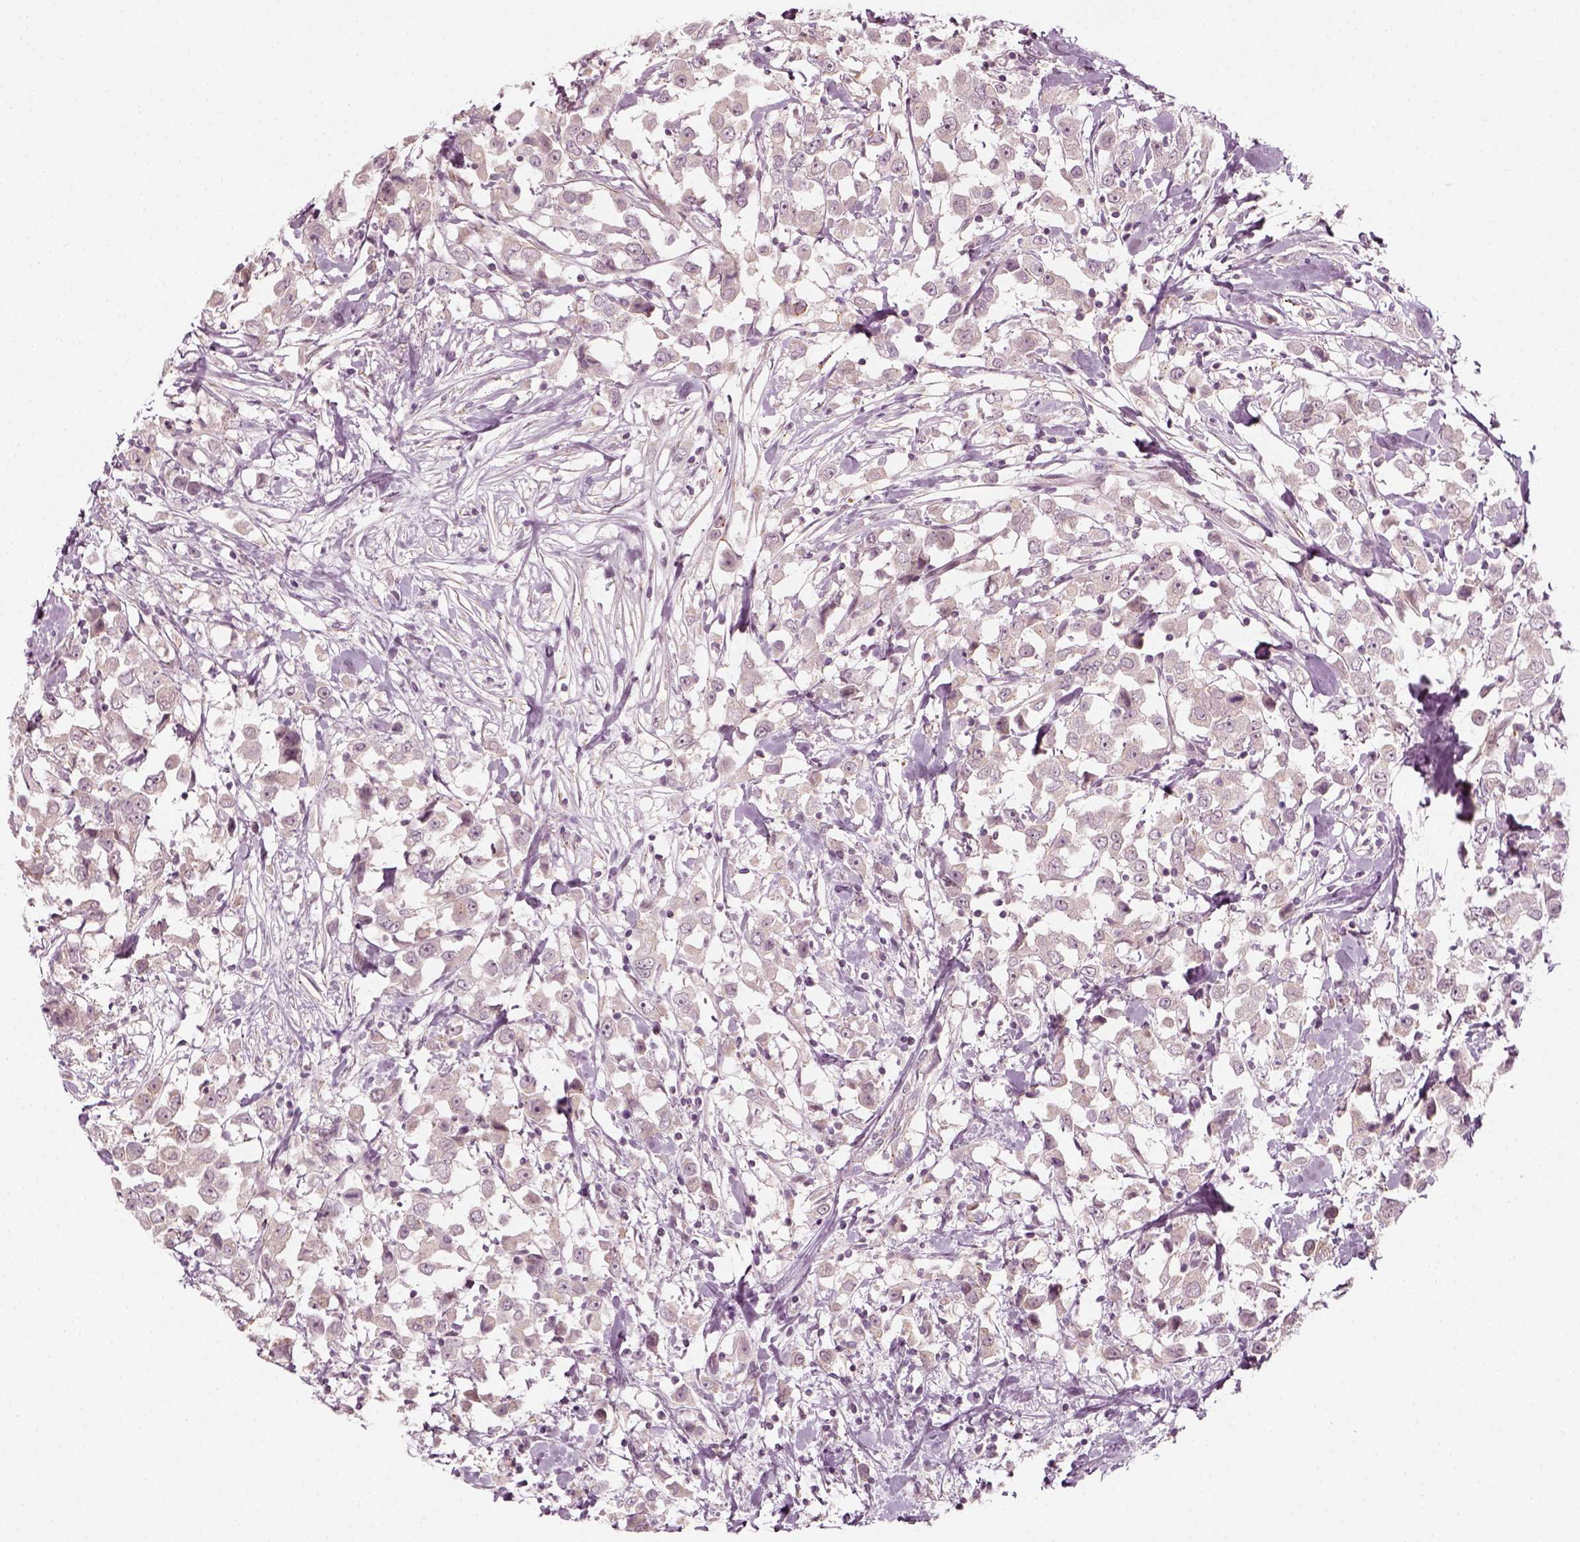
{"staining": {"intensity": "negative", "quantity": "none", "location": "none"}, "tissue": "breast cancer", "cell_type": "Tumor cells", "image_type": "cancer", "snomed": [{"axis": "morphology", "description": "Duct carcinoma"}, {"axis": "topography", "description": "Breast"}], "caption": "A high-resolution histopathology image shows immunohistochemistry staining of intraductal carcinoma (breast), which demonstrates no significant positivity in tumor cells. (Stains: DAB (3,3'-diaminobenzidine) immunohistochemistry (IHC) with hematoxylin counter stain, Microscopy: brightfield microscopy at high magnification).", "gene": "MLIP", "patient": {"sex": "female", "age": 61}}